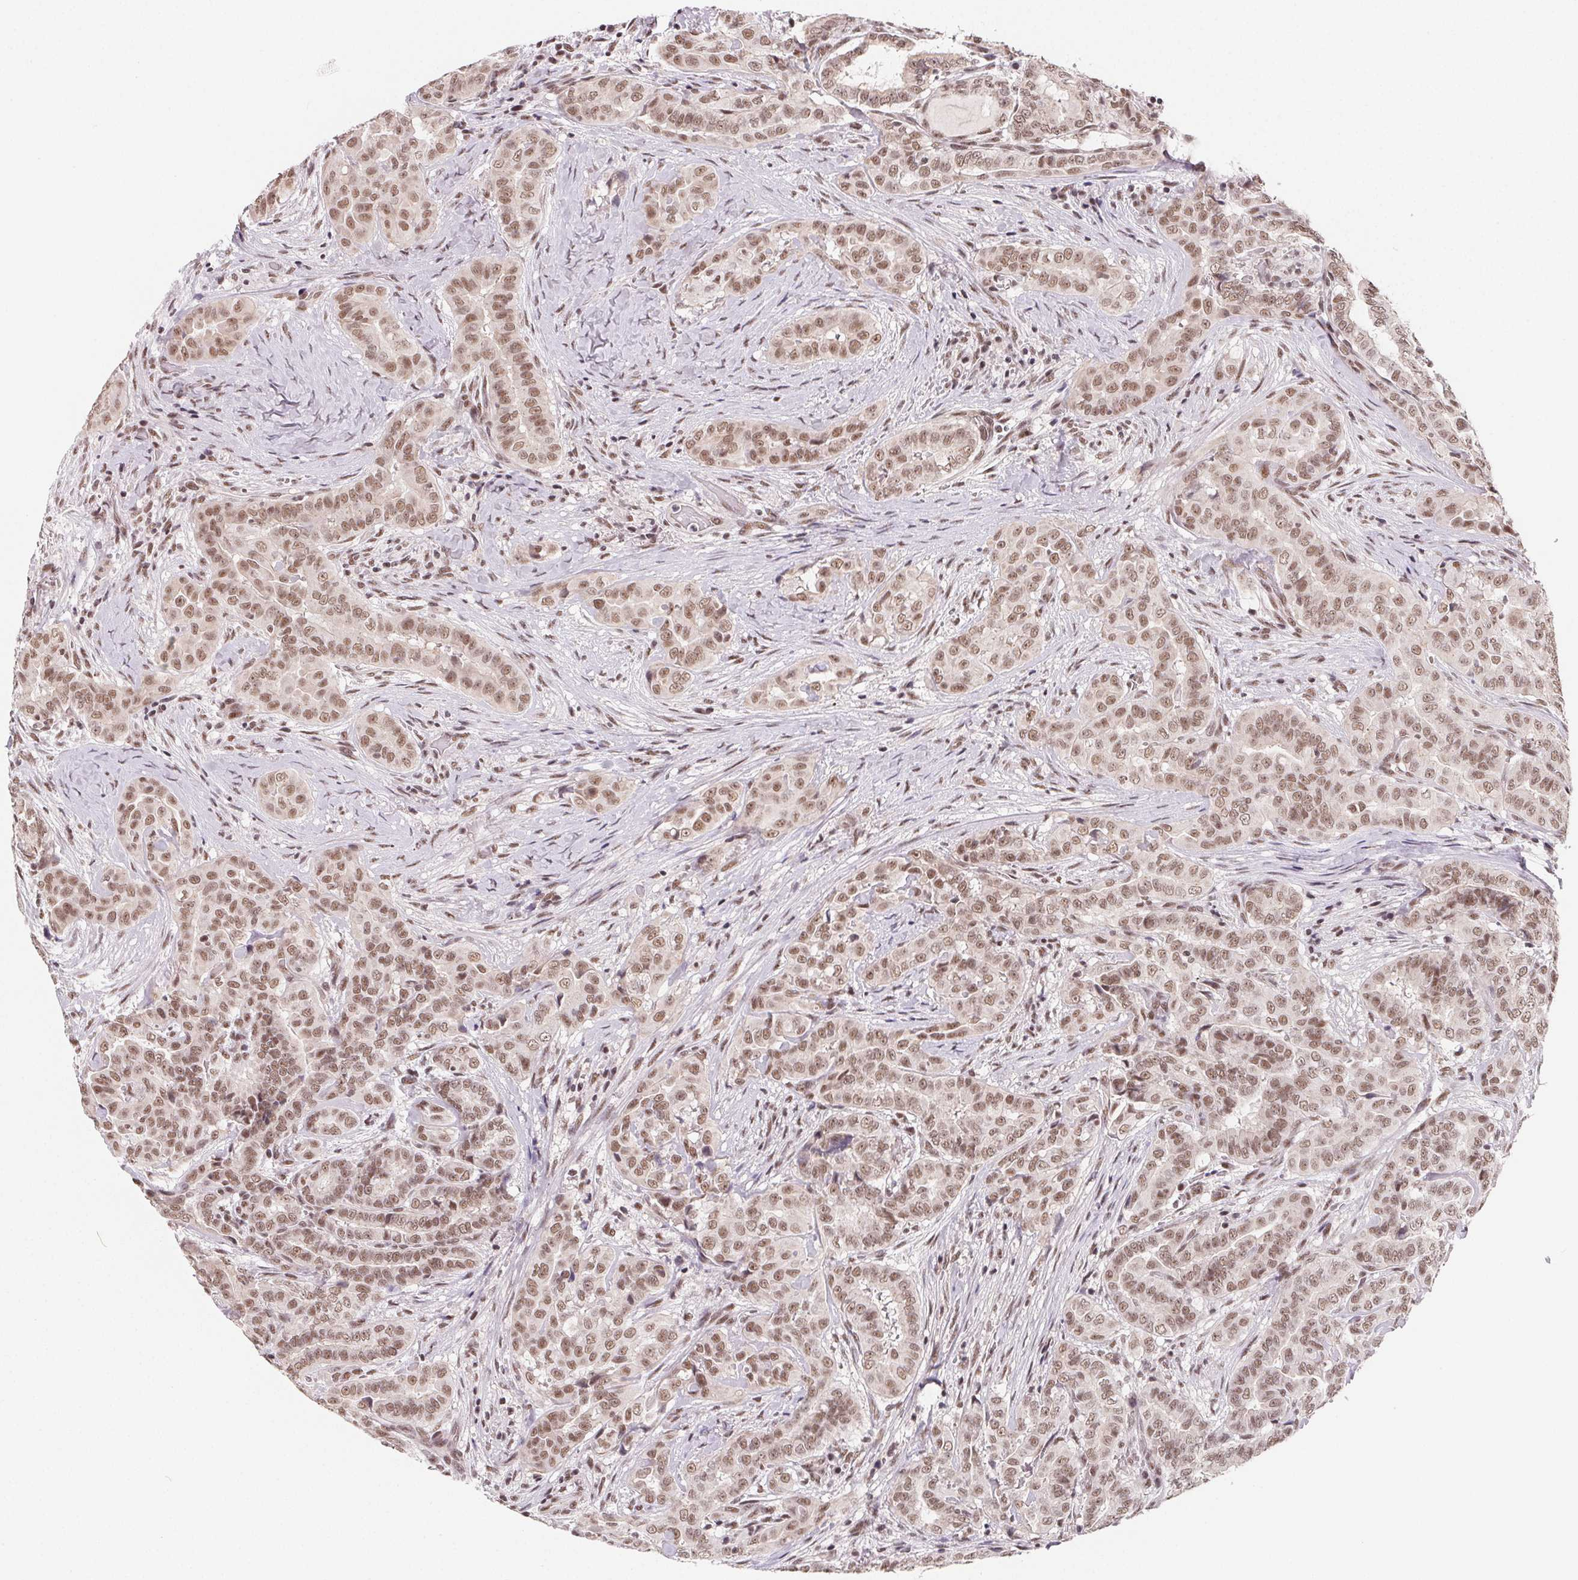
{"staining": {"intensity": "moderate", "quantity": ">75%", "location": "nuclear"}, "tissue": "thyroid cancer", "cell_type": "Tumor cells", "image_type": "cancer", "snomed": [{"axis": "morphology", "description": "Papillary adenocarcinoma, NOS"}, {"axis": "morphology", "description": "Papillary adenoma metastatic"}, {"axis": "topography", "description": "Thyroid gland"}], "caption": "Tumor cells exhibit moderate nuclear positivity in approximately >75% of cells in thyroid papillary adenocarcinoma. (IHC, brightfield microscopy, high magnification).", "gene": "TCERG1", "patient": {"sex": "female", "age": 50}}